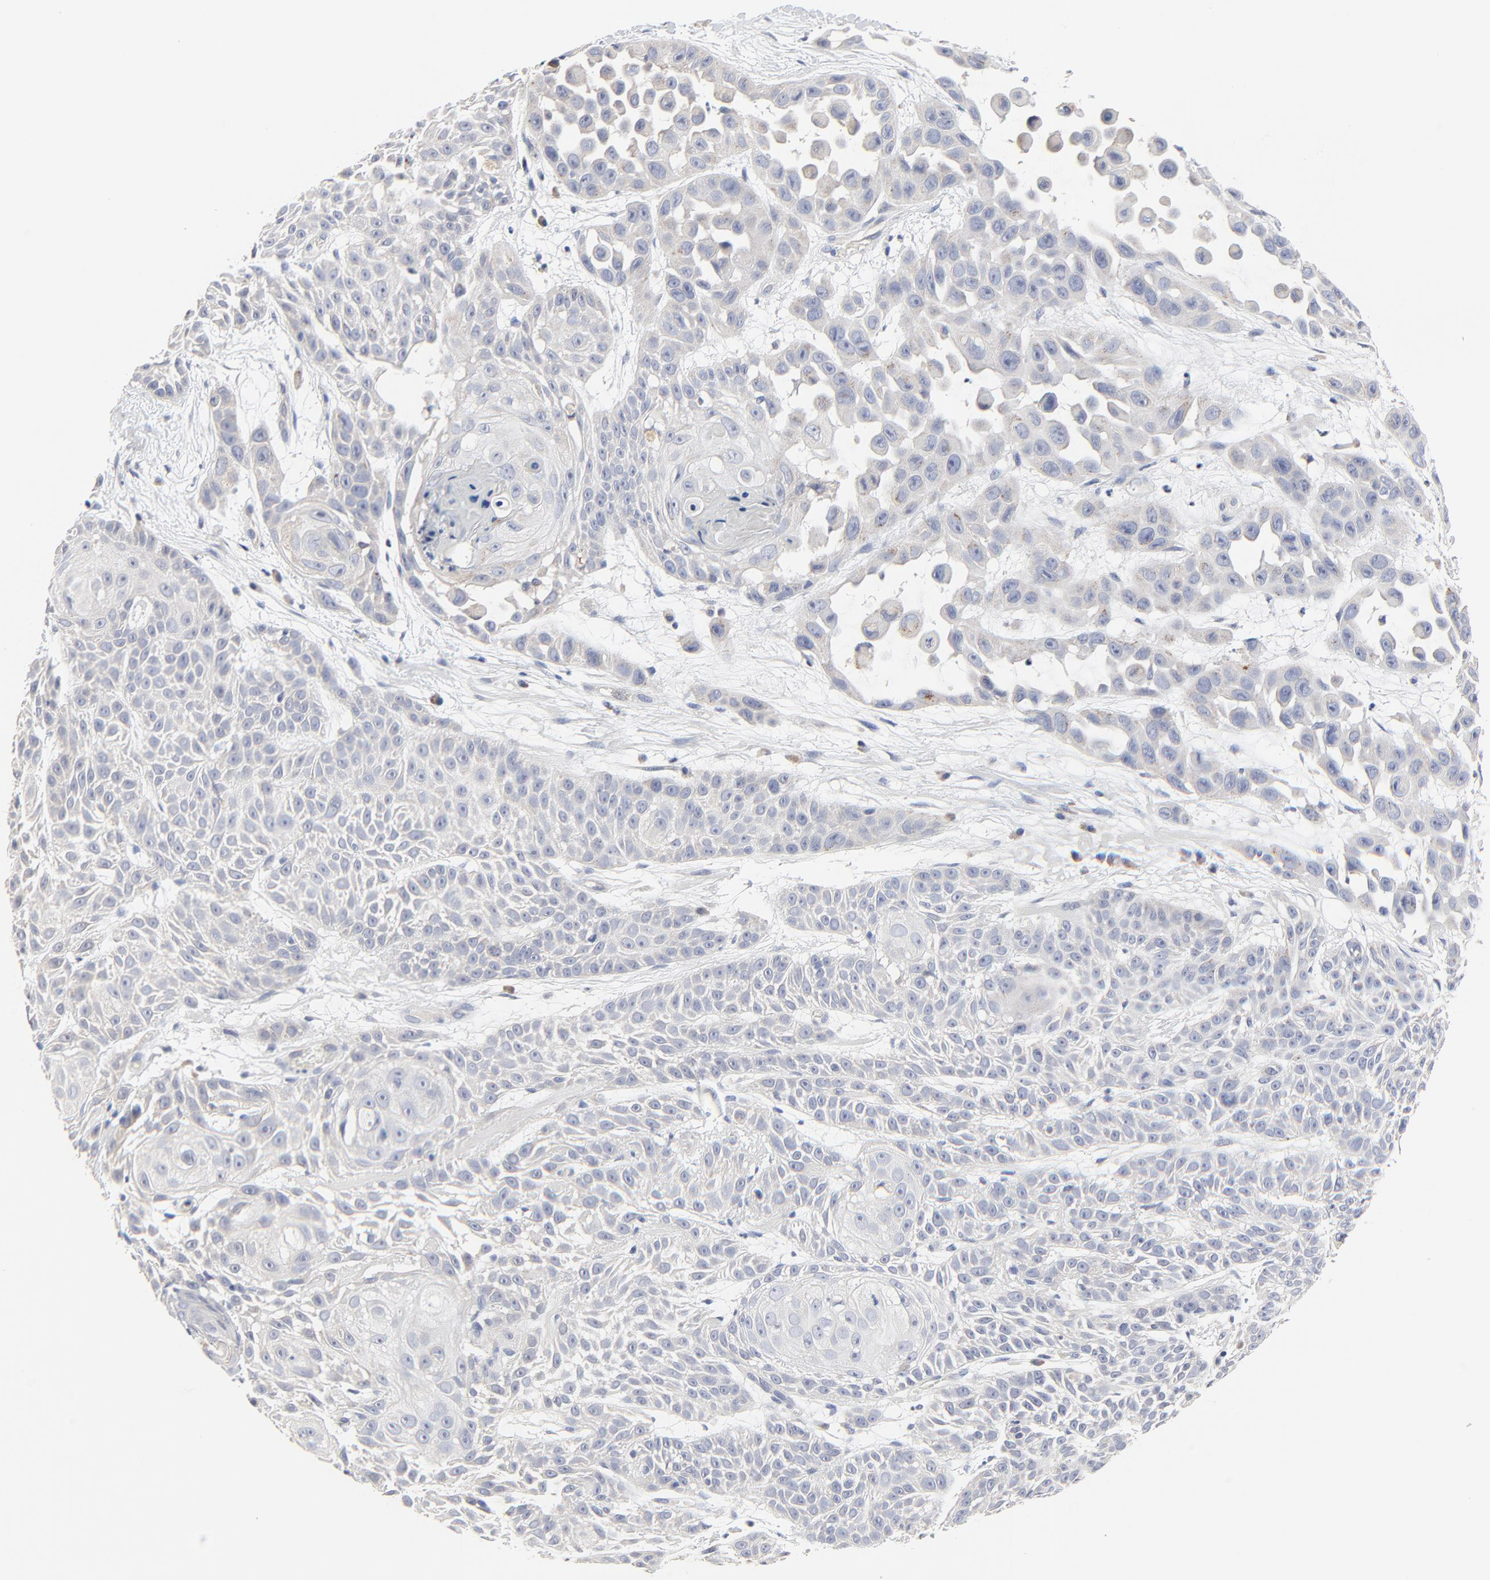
{"staining": {"intensity": "weak", "quantity": "<25%", "location": "cytoplasmic/membranous"}, "tissue": "skin cancer", "cell_type": "Tumor cells", "image_type": "cancer", "snomed": [{"axis": "morphology", "description": "Squamous cell carcinoma, NOS"}, {"axis": "topography", "description": "Skin"}], "caption": "DAB (3,3'-diaminobenzidine) immunohistochemical staining of skin cancer exhibits no significant positivity in tumor cells. Nuclei are stained in blue.", "gene": "DHRSX", "patient": {"sex": "male", "age": 81}}